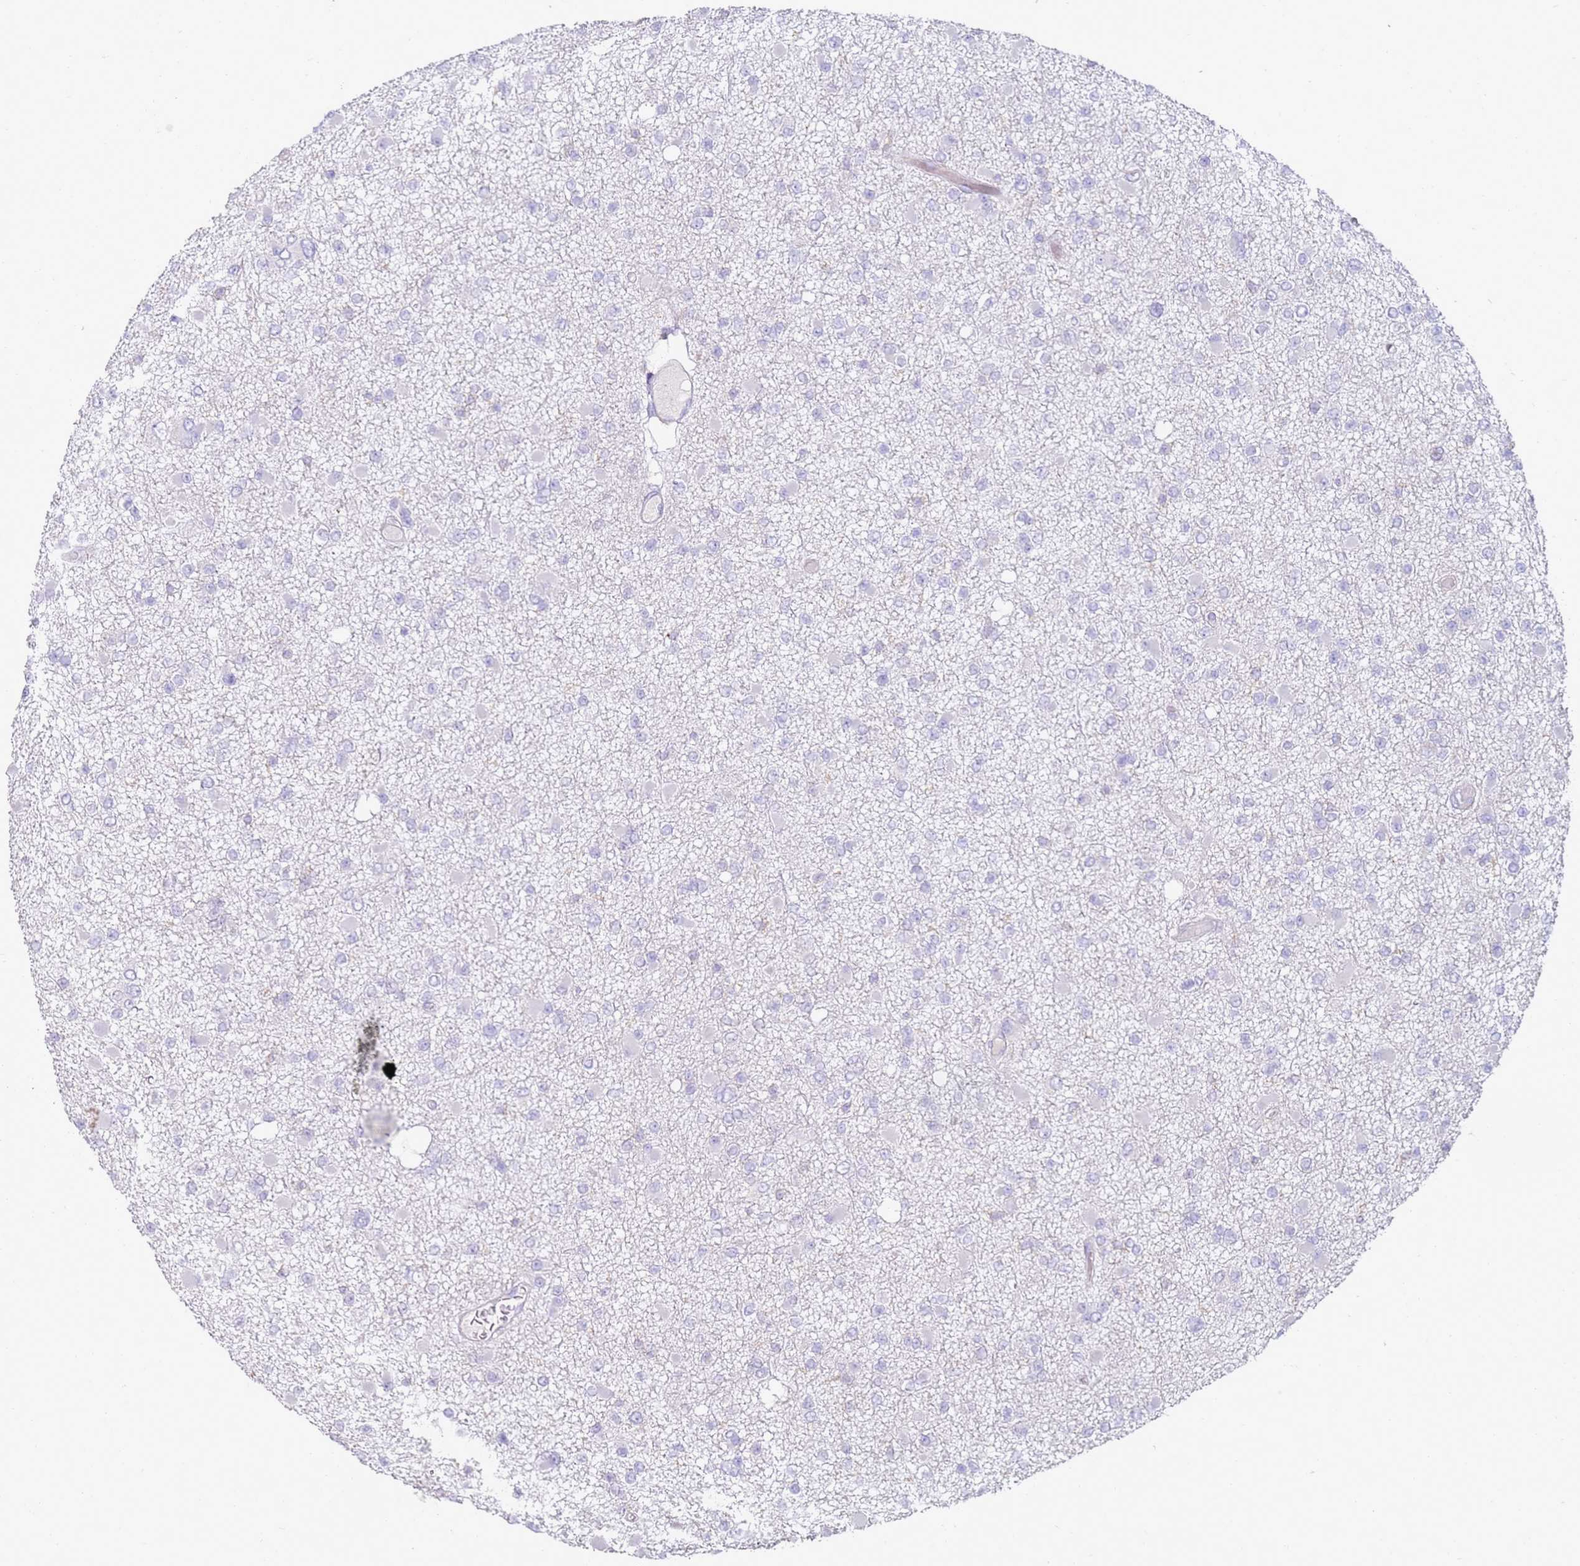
{"staining": {"intensity": "negative", "quantity": "none", "location": "none"}, "tissue": "glioma", "cell_type": "Tumor cells", "image_type": "cancer", "snomed": [{"axis": "morphology", "description": "Glioma, malignant, Low grade"}, {"axis": "topography", "description": "Brain"}], "caption": "Tumor cells show no significant positivity in glioma. Nuclei are stained in blue.", "gene": "FPR1", "patient": {"sex": "female", "age": 22}}